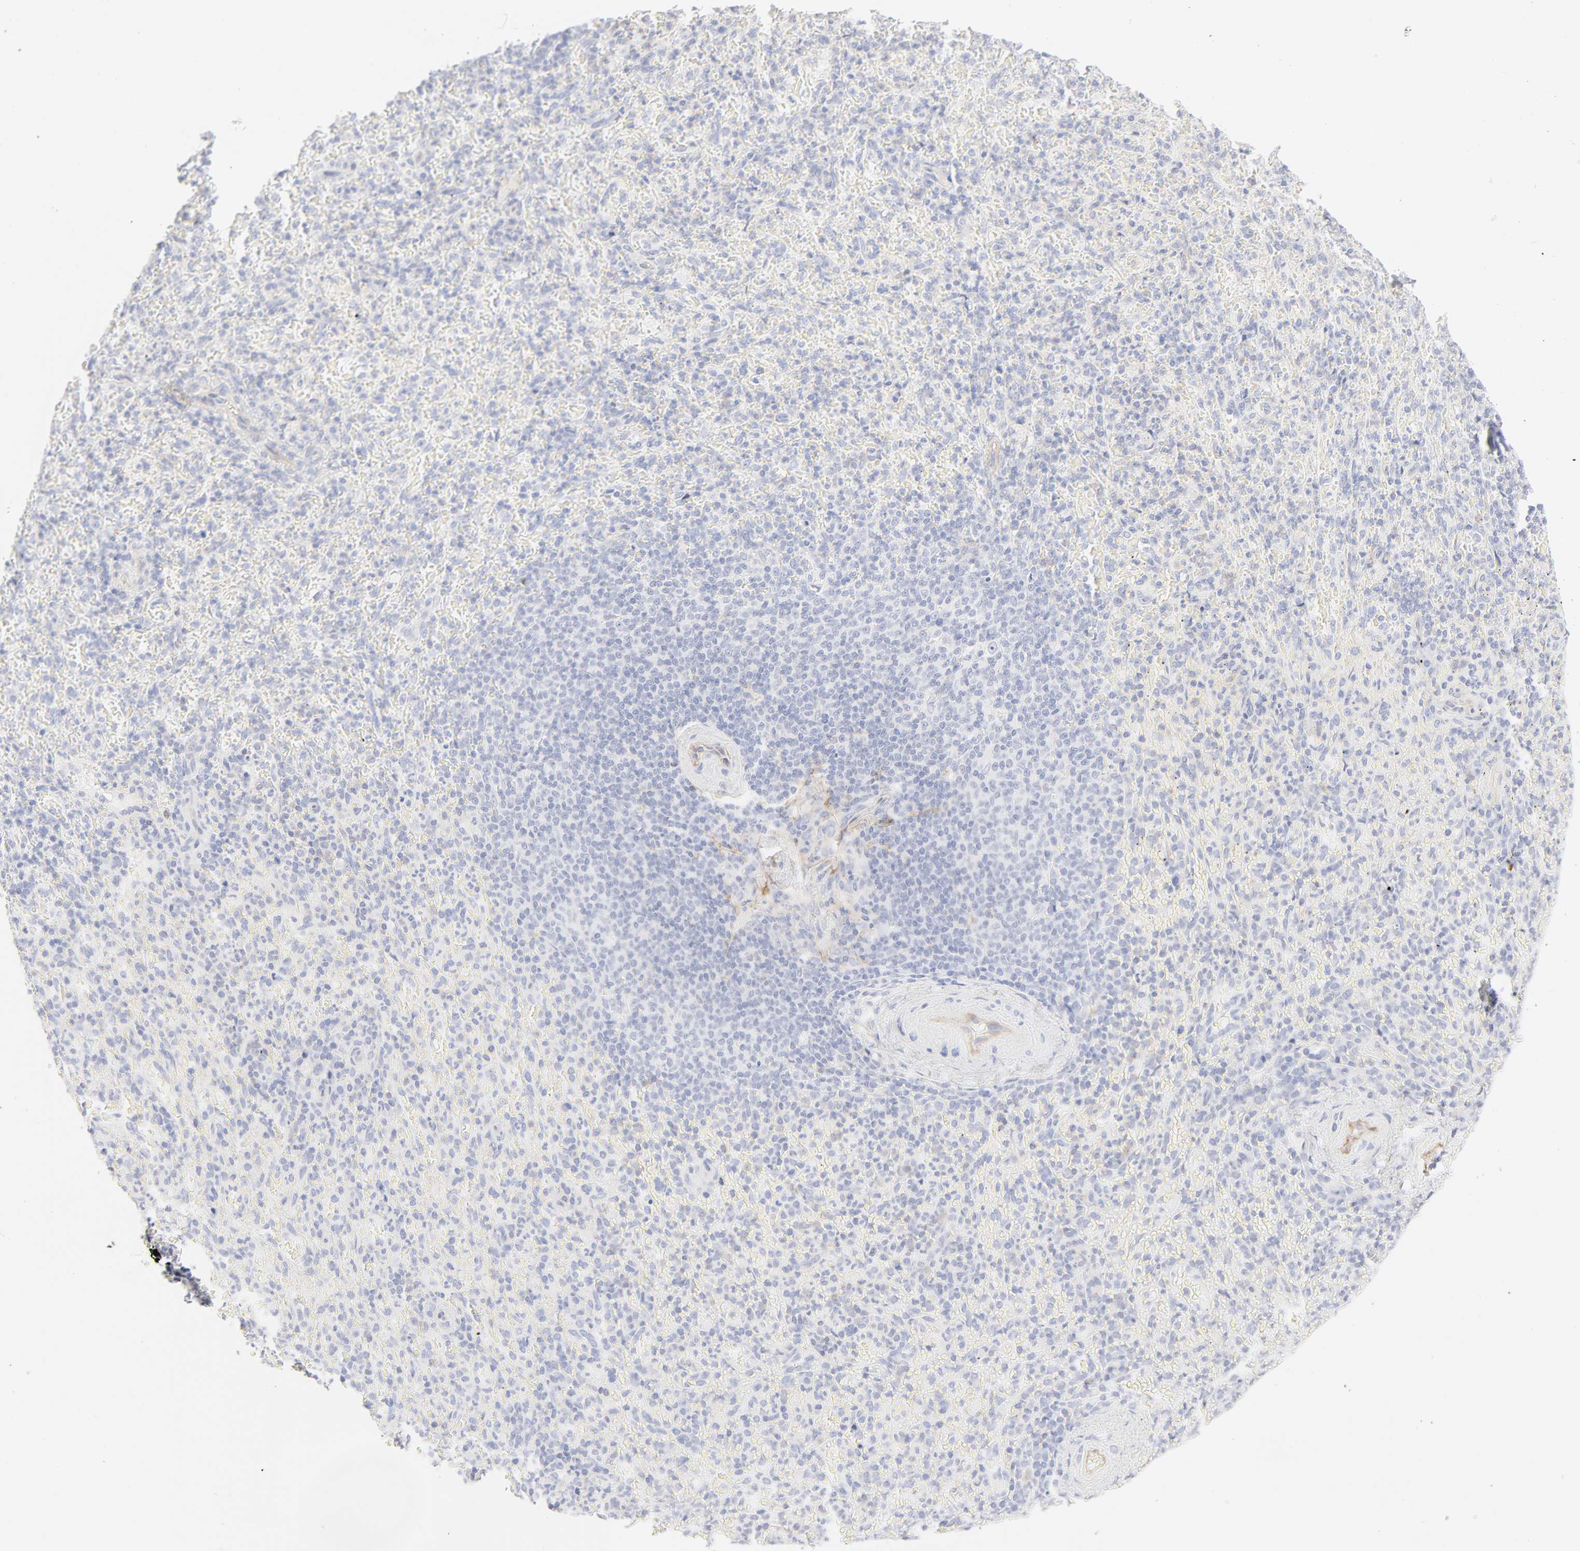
{"staining": {"intensity": "negative", "quantity": "none", "location": "none"}, "tissue": "spleen", "cell_type": "Cells in red pulp", "image_type": "normal", "snomed": [{"axis": "morphology", "description": "Normal tissue, NOS"}, {"axis": "topography", "description": "Spleen"}], "caption": "The histopathology image reveals no significant staining in cells in red pulp of spleen.", "gene": "ITGA5", "patient": {"sex": "female", "age": 43}}